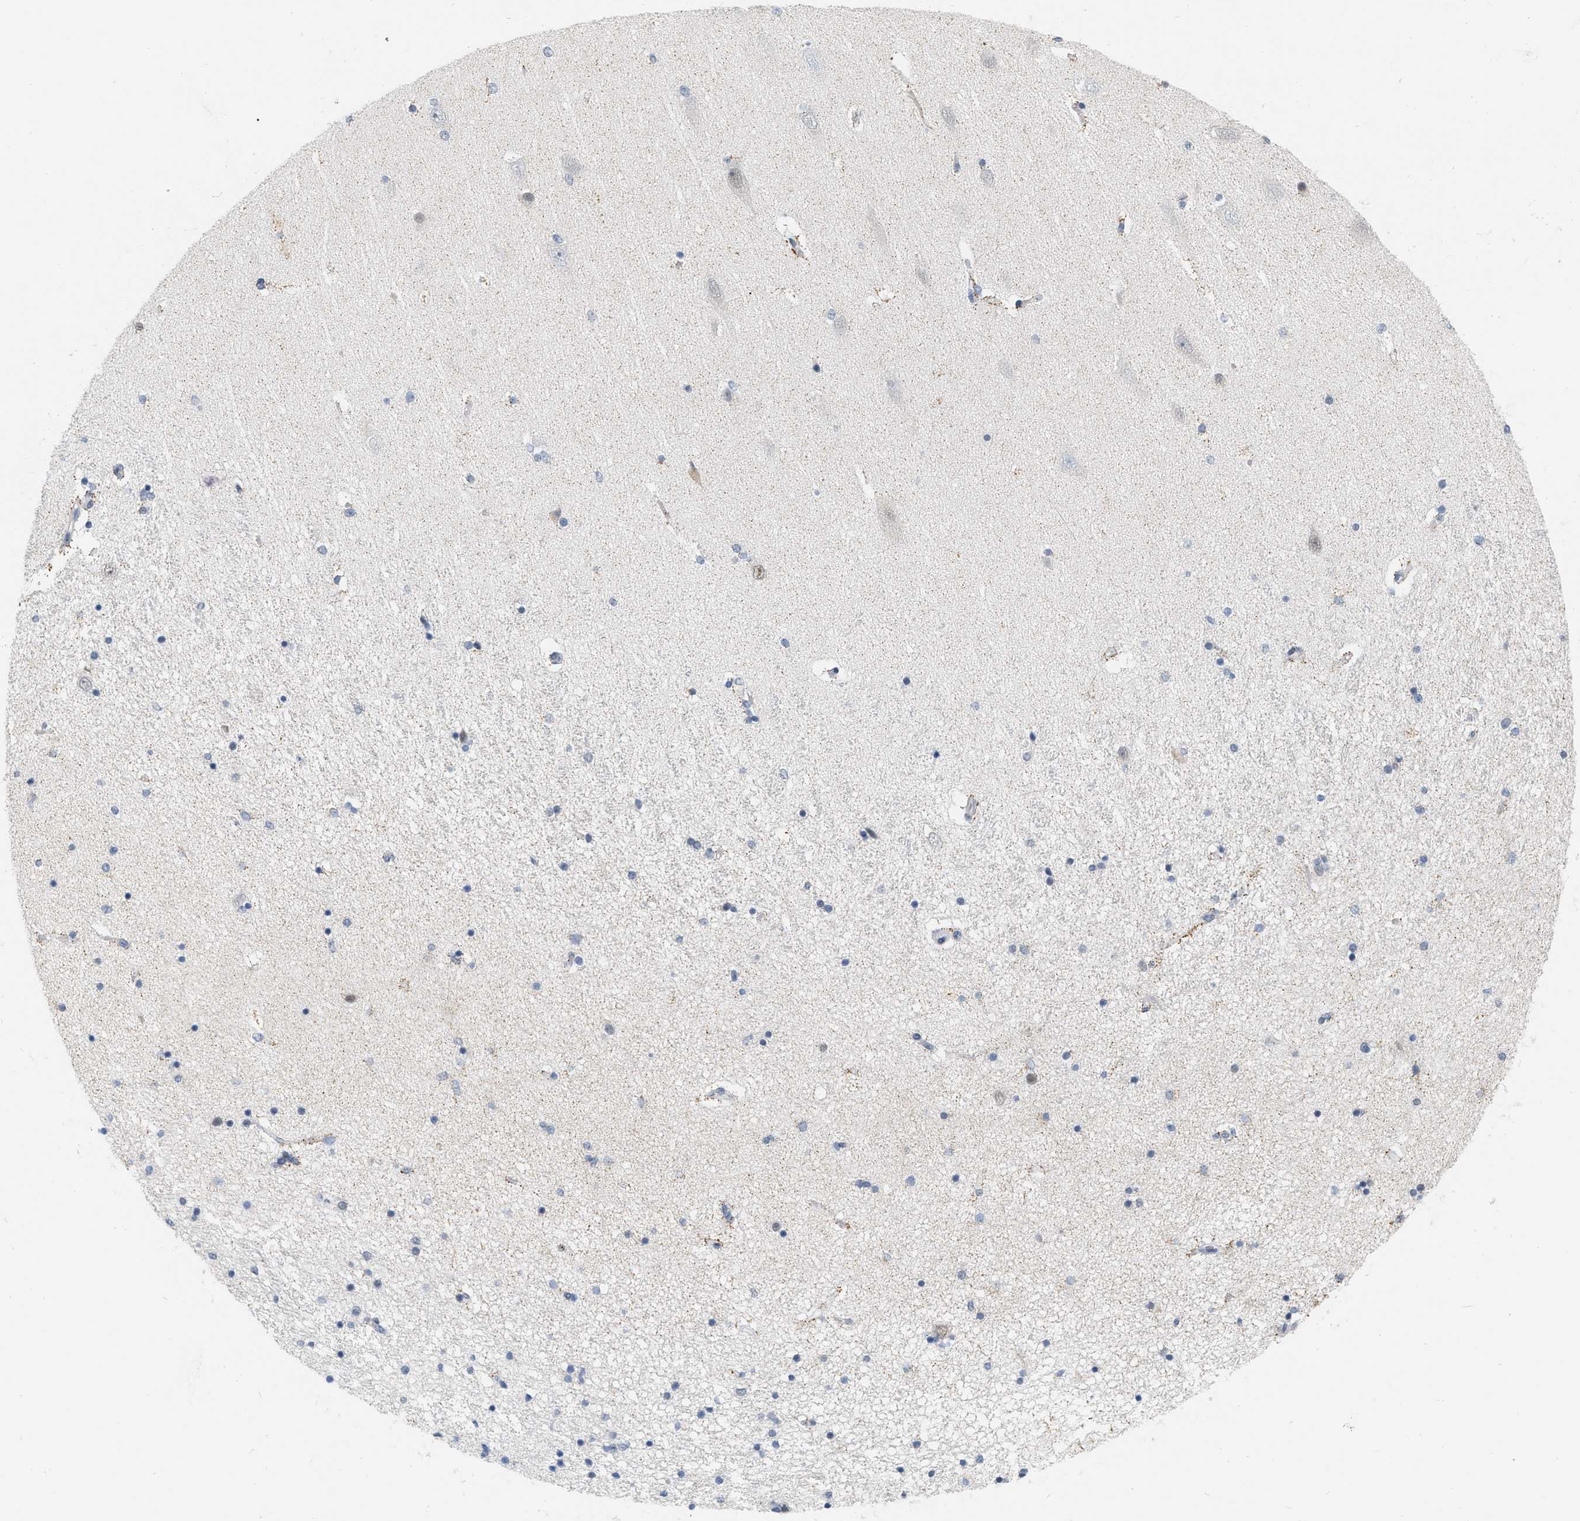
{"staining": {"intensity": "negative", "quantity": "none", "location": "none"}, "tissue": "hippocampus", "cell_type": "Glial cells", "image_type": "normal", "snomed": [{"axis": "morphology", "description": "Normal tissue, NOS"}, {"axis": "topography", "description": "Hippocampus"}], "caption": "A micrograph of hippocampus stained for a protein displays no brown staining in glial cells. (Brightfield microscopy of DAB (3,3'-diaminobenzidine) immunohistochemistry at high magnification).", "gene": "XIRP1", "patient": {"sex": "female", "age": 54}}